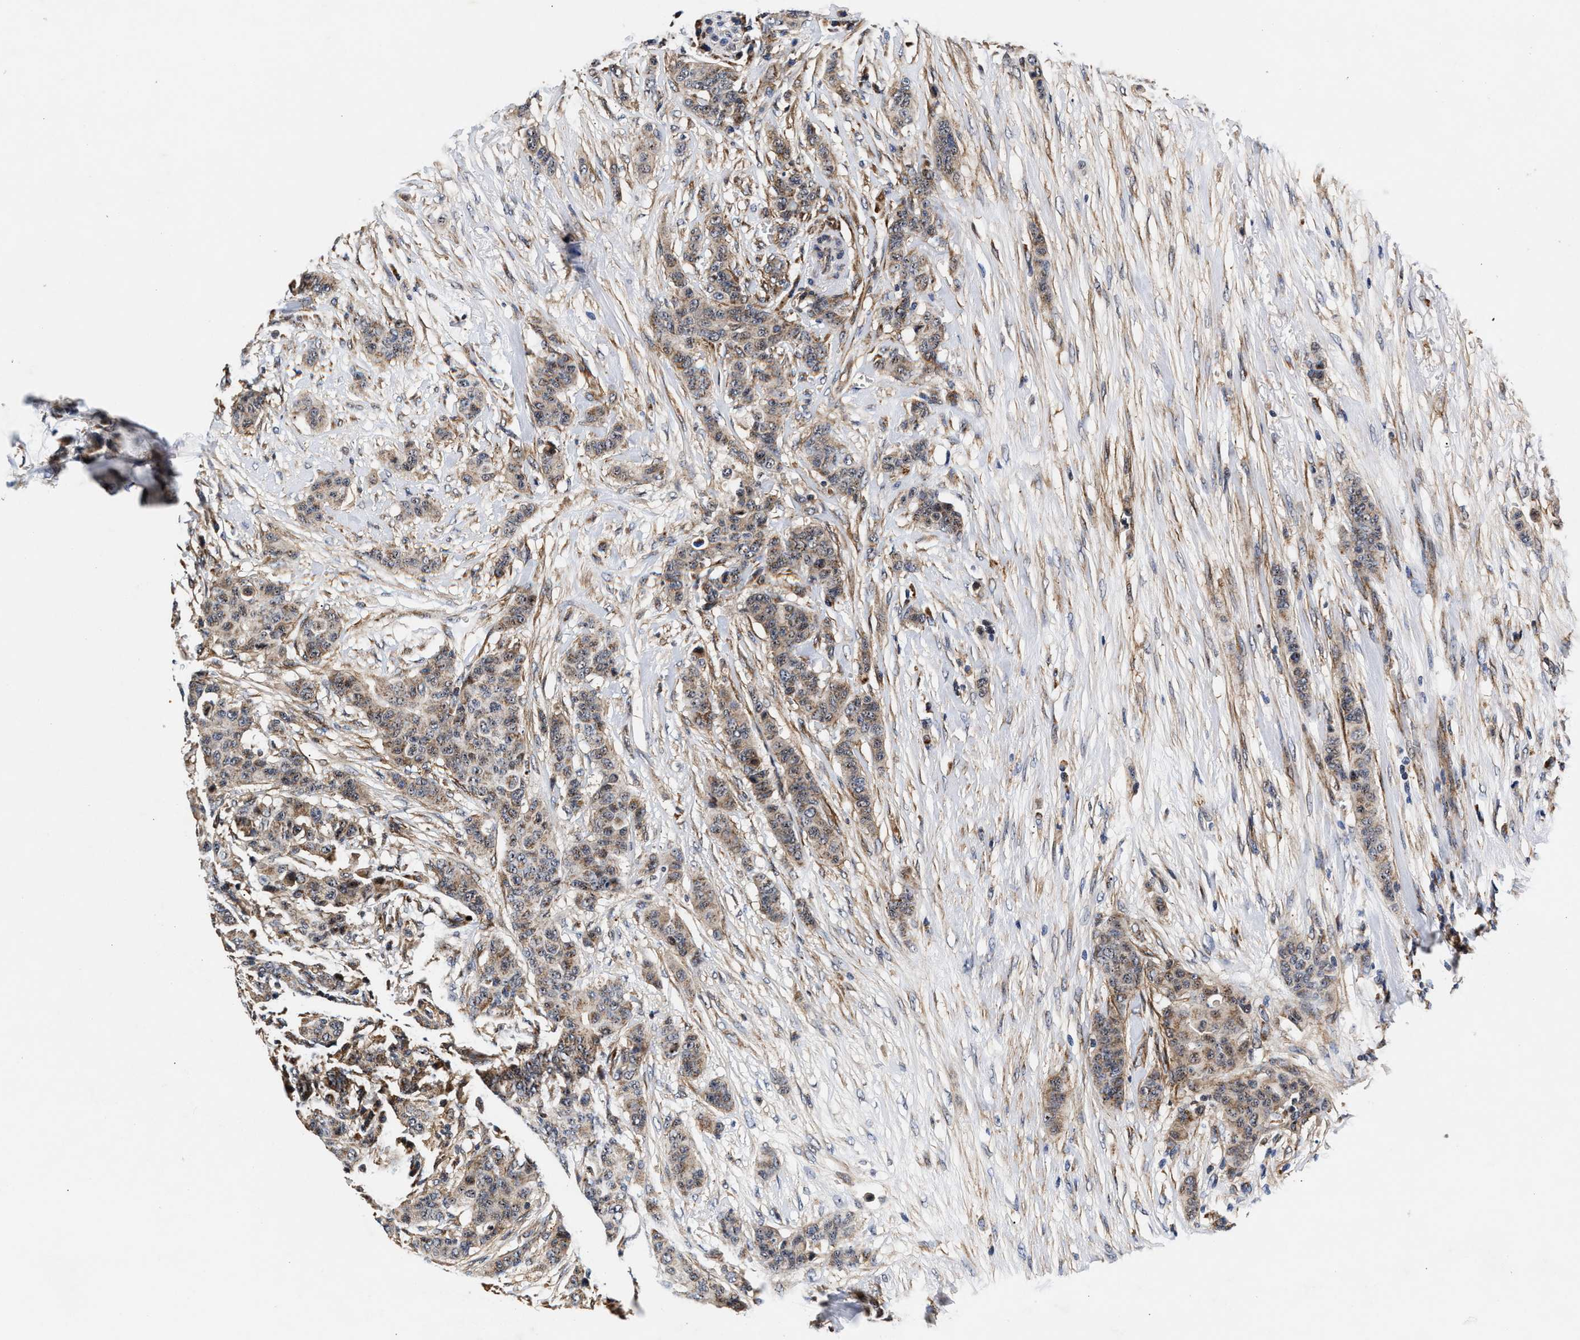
{"staining": {"intensity": "weak", "quantity": ">75%", "location": "cytoplasmic/membranous,nuclear"}, "tissue": "breast cancer", "cell_type": "Tumor cells", "image_type": "cancer", "snomed": [{"axis": "morphology", "description": "Duct carcinoma"}, {"axis": "topography", "description": "Breast"}], "caption": "A brown stain labels weak cytoplasmic/membranous and nuclear staining of a protein in breast intraductal carcinoma tumor cells.", "gene": "SGK1", "patient": {"sex": "female", "age": 40}}